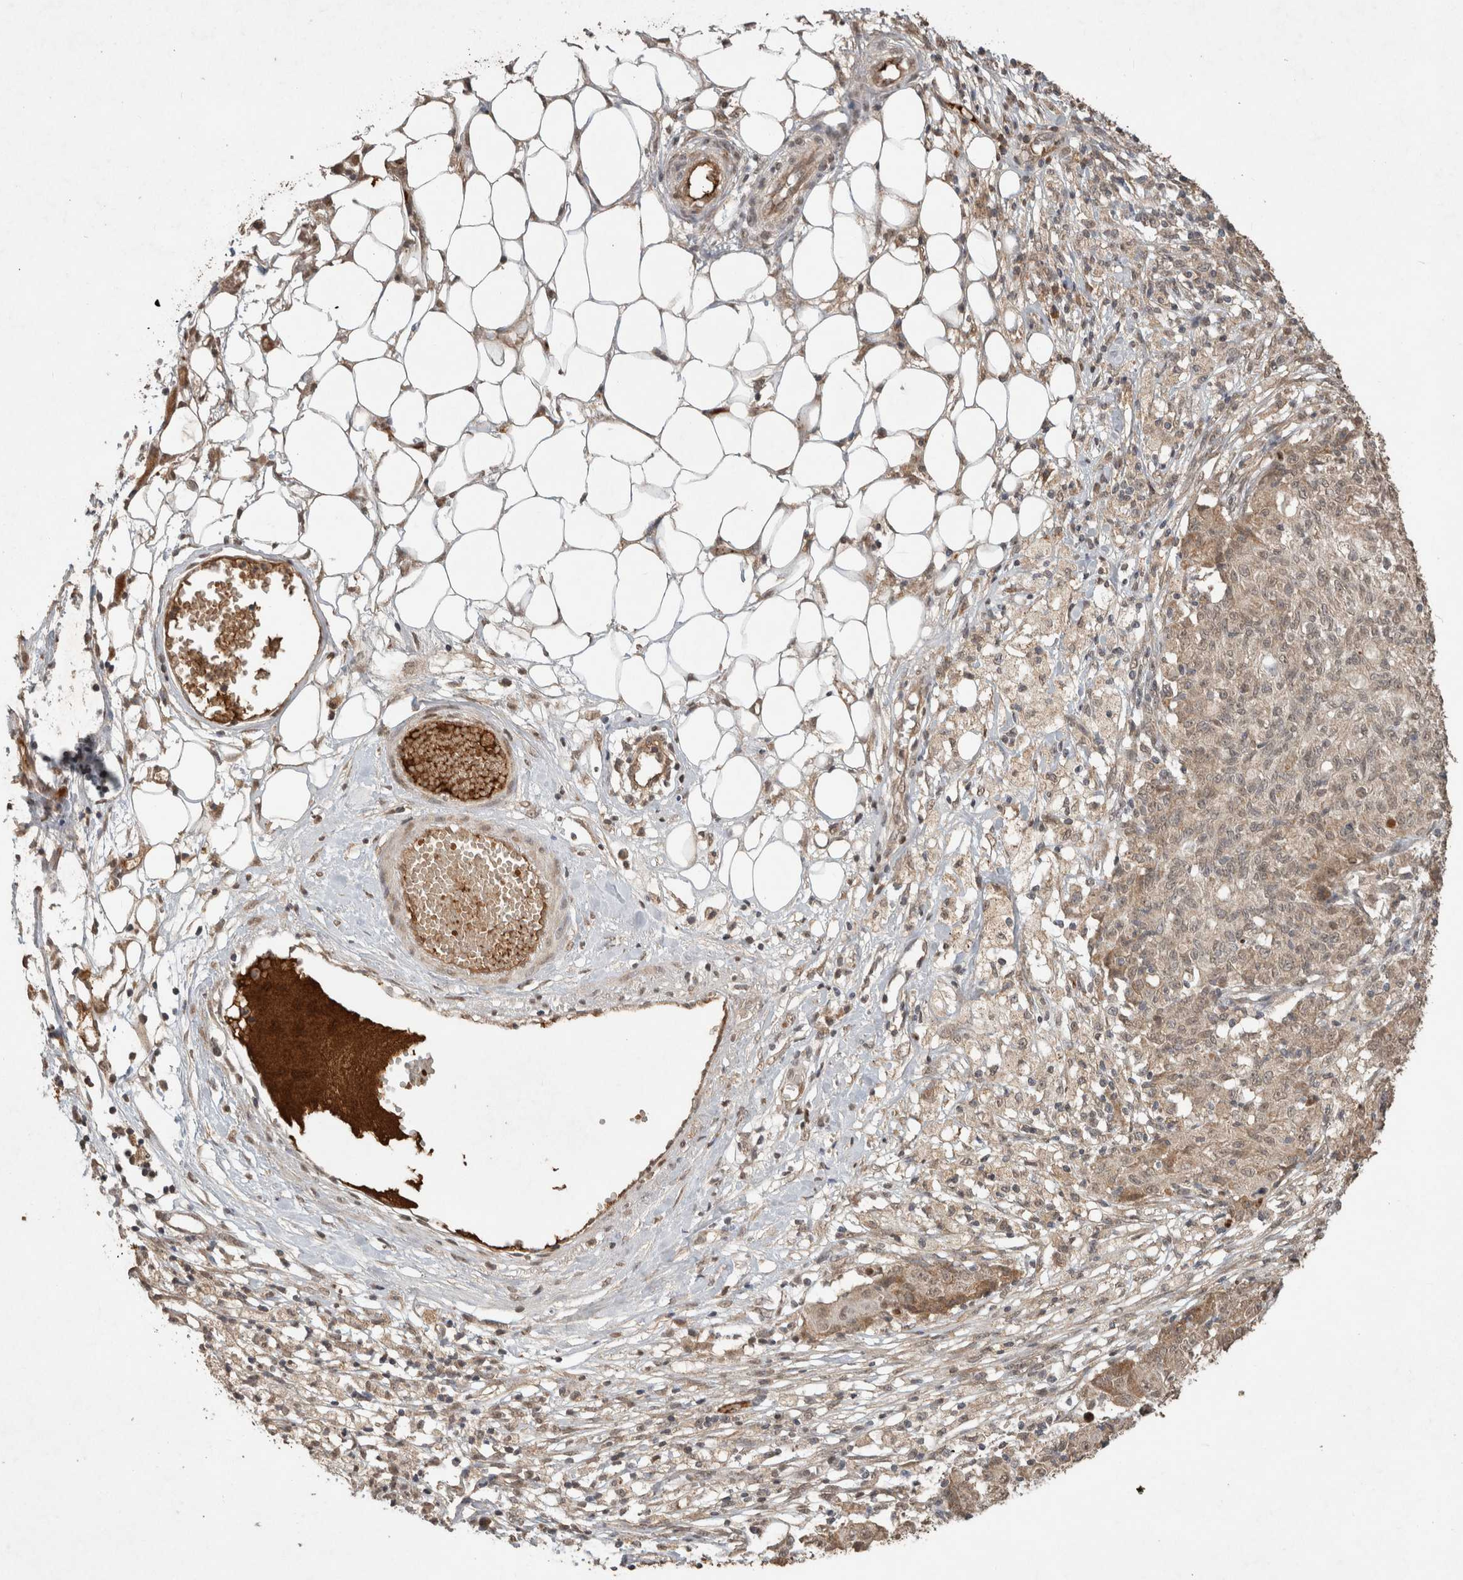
{"staining": {"intensity": "weak", "quantity": ">75%", "location": "cytoplasmic/membranous"}, "tissue": "ovarian cancer", "cell_type": "Tumor cells", "image_type": "cancer", "snomed": [{"axis": "morphology", "description": "Carcinoma, endometroid"}, {"axis": "topography", "description": "Ovary"}], "caption": "Human ovarian cancer stained with a brown dye displays weak cytoplasmic/membranous positive positivity in about >75% of tumor cells.", "gene": "FAM3A", "patient": {"sex": "female", "age": 42}}